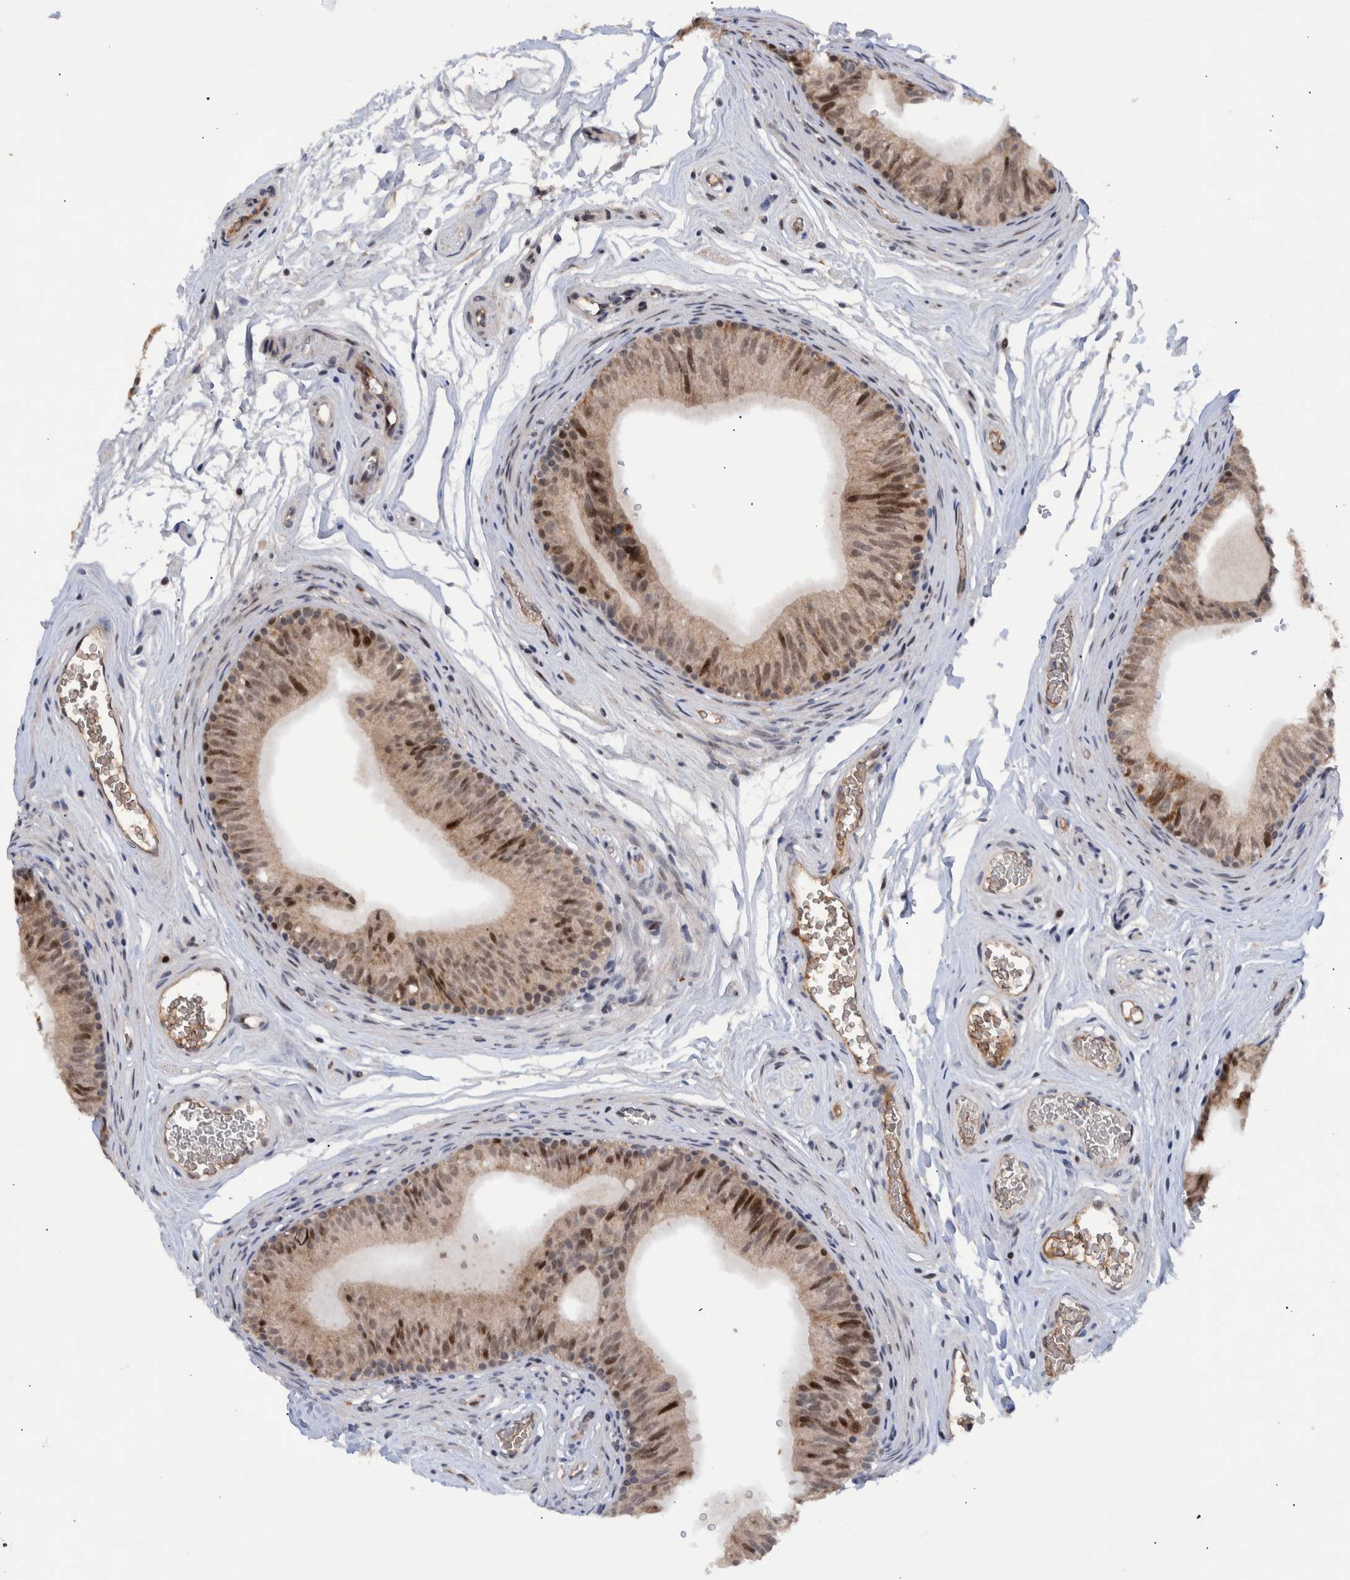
{"staining": {"intensity": "moderate", "quantity": ">75%", "location": "cytoplasmic/membranous,nuclear"}, "tissue": "epididymis", "cell_type": "Glandular cells", "image_type": "normal", "snomed": [{"axis": "morphology", "description": "Normal tissue, NOS"}, {"axis": "topography", "description": "Epididymis"}], "caption": "Glandular cells exhibit moderate cytoplasmic/membranous,nuclear staining in about >75% of cells in normal epididymis. The staining was performed using DAB, with brown indicating positive protein expression. Nuclei are stained blue with hematoxylin.", "gene": "ESRP1", "patient": {"sex": "male", "age": 36}}